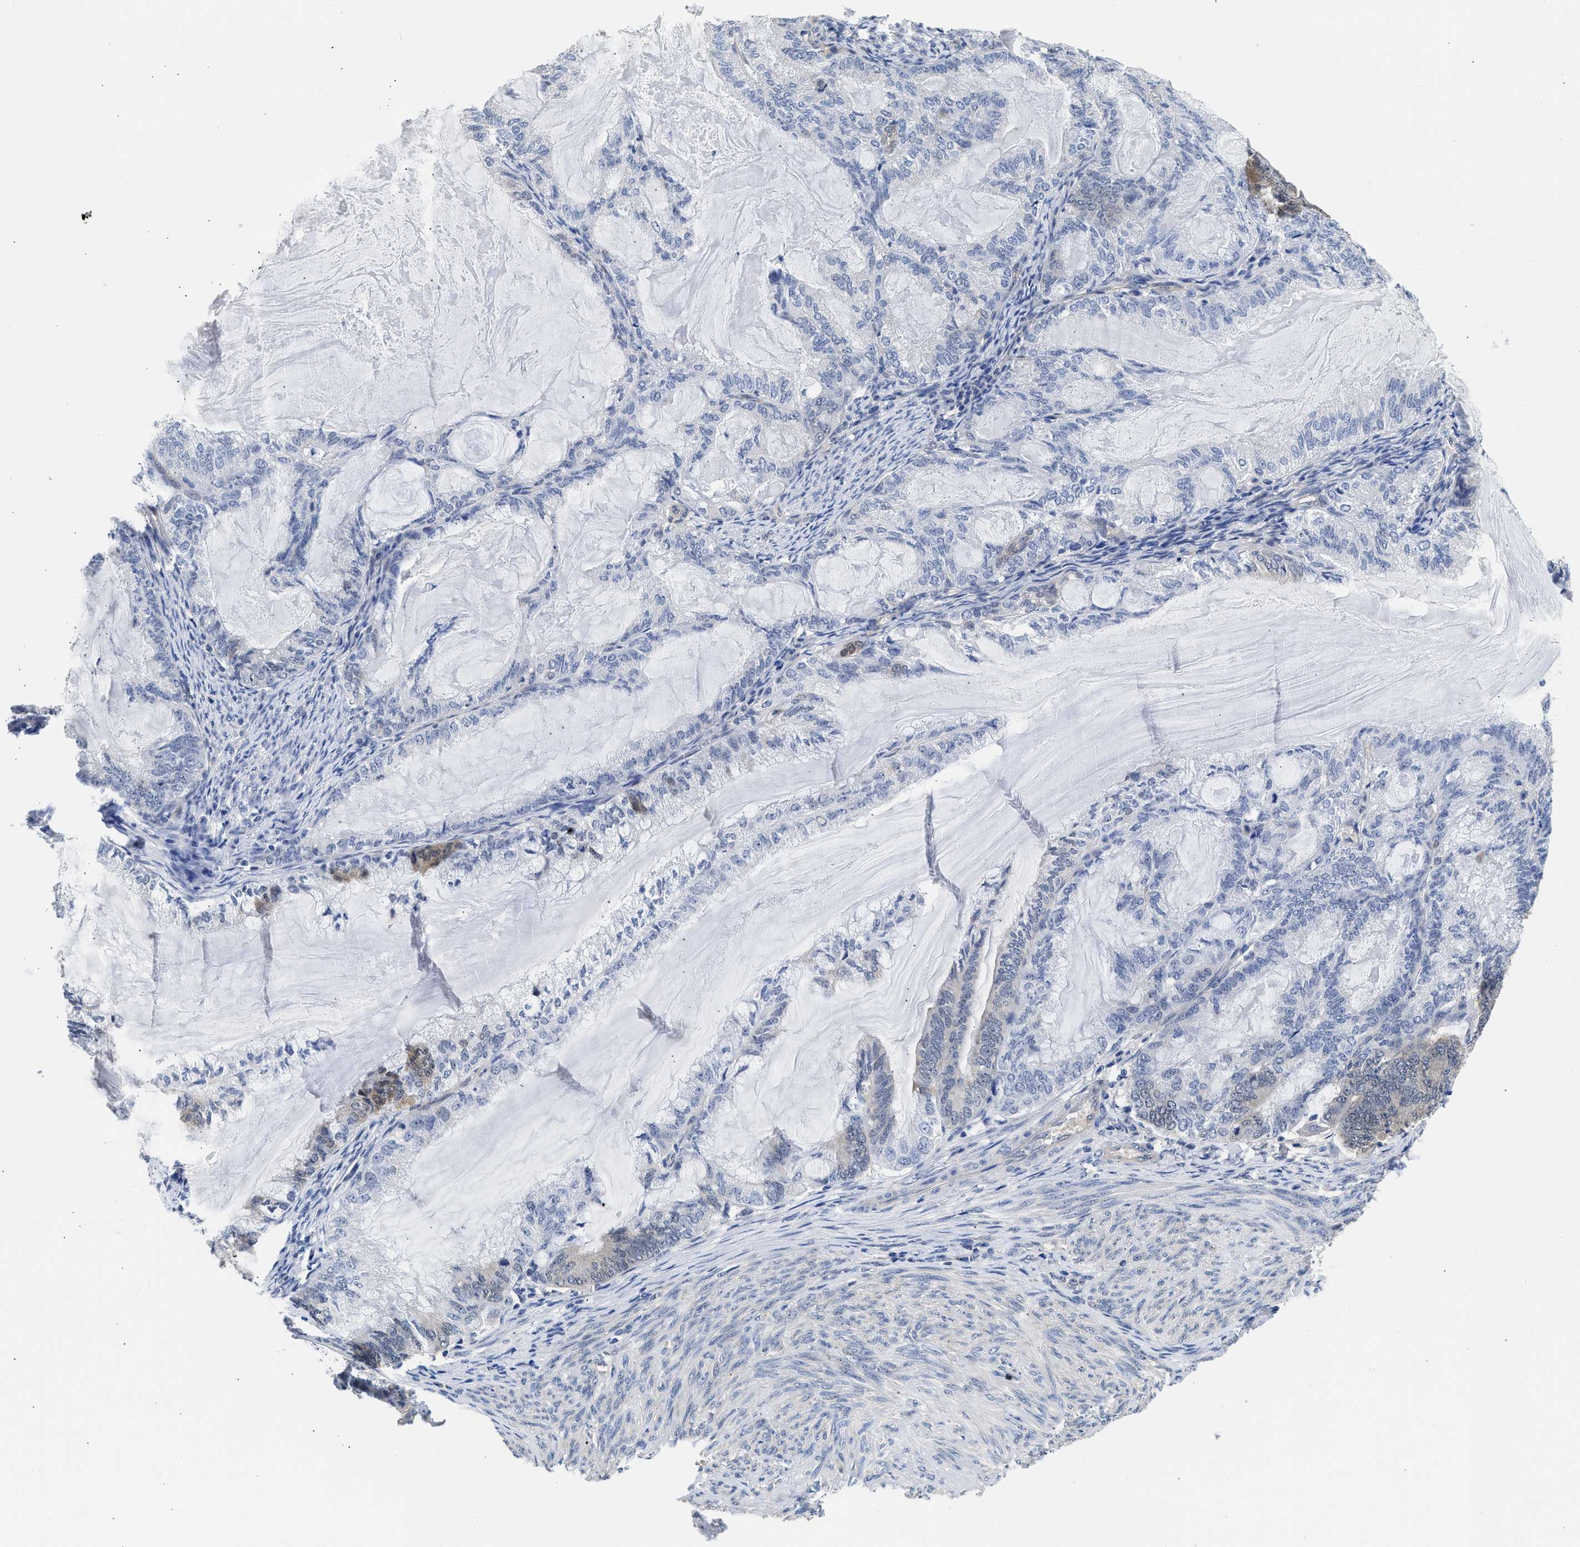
{"staining": {"intensity": "weak", "quantity": "<25%", "location": "cytoplasmic/membranous"}, "tissue": "endometrial cancer", "cell_type": "Tumor cells", "image_type": "cancer", "snomed": [{"axis": "morphology", "description": "Adenocarcinoma, NOS"}, {"axis": "topography", "description": "Endometrium"}], "caption": "Immunohistochemistry (IHC) image of neoplastic tissue: human endometrial cancer (adenocarcinoma) stained with DAB reveals no significant protein positivity in tumor cells.", "gene": "XPO5", "patient": {"sex": "female", "age": 86}}